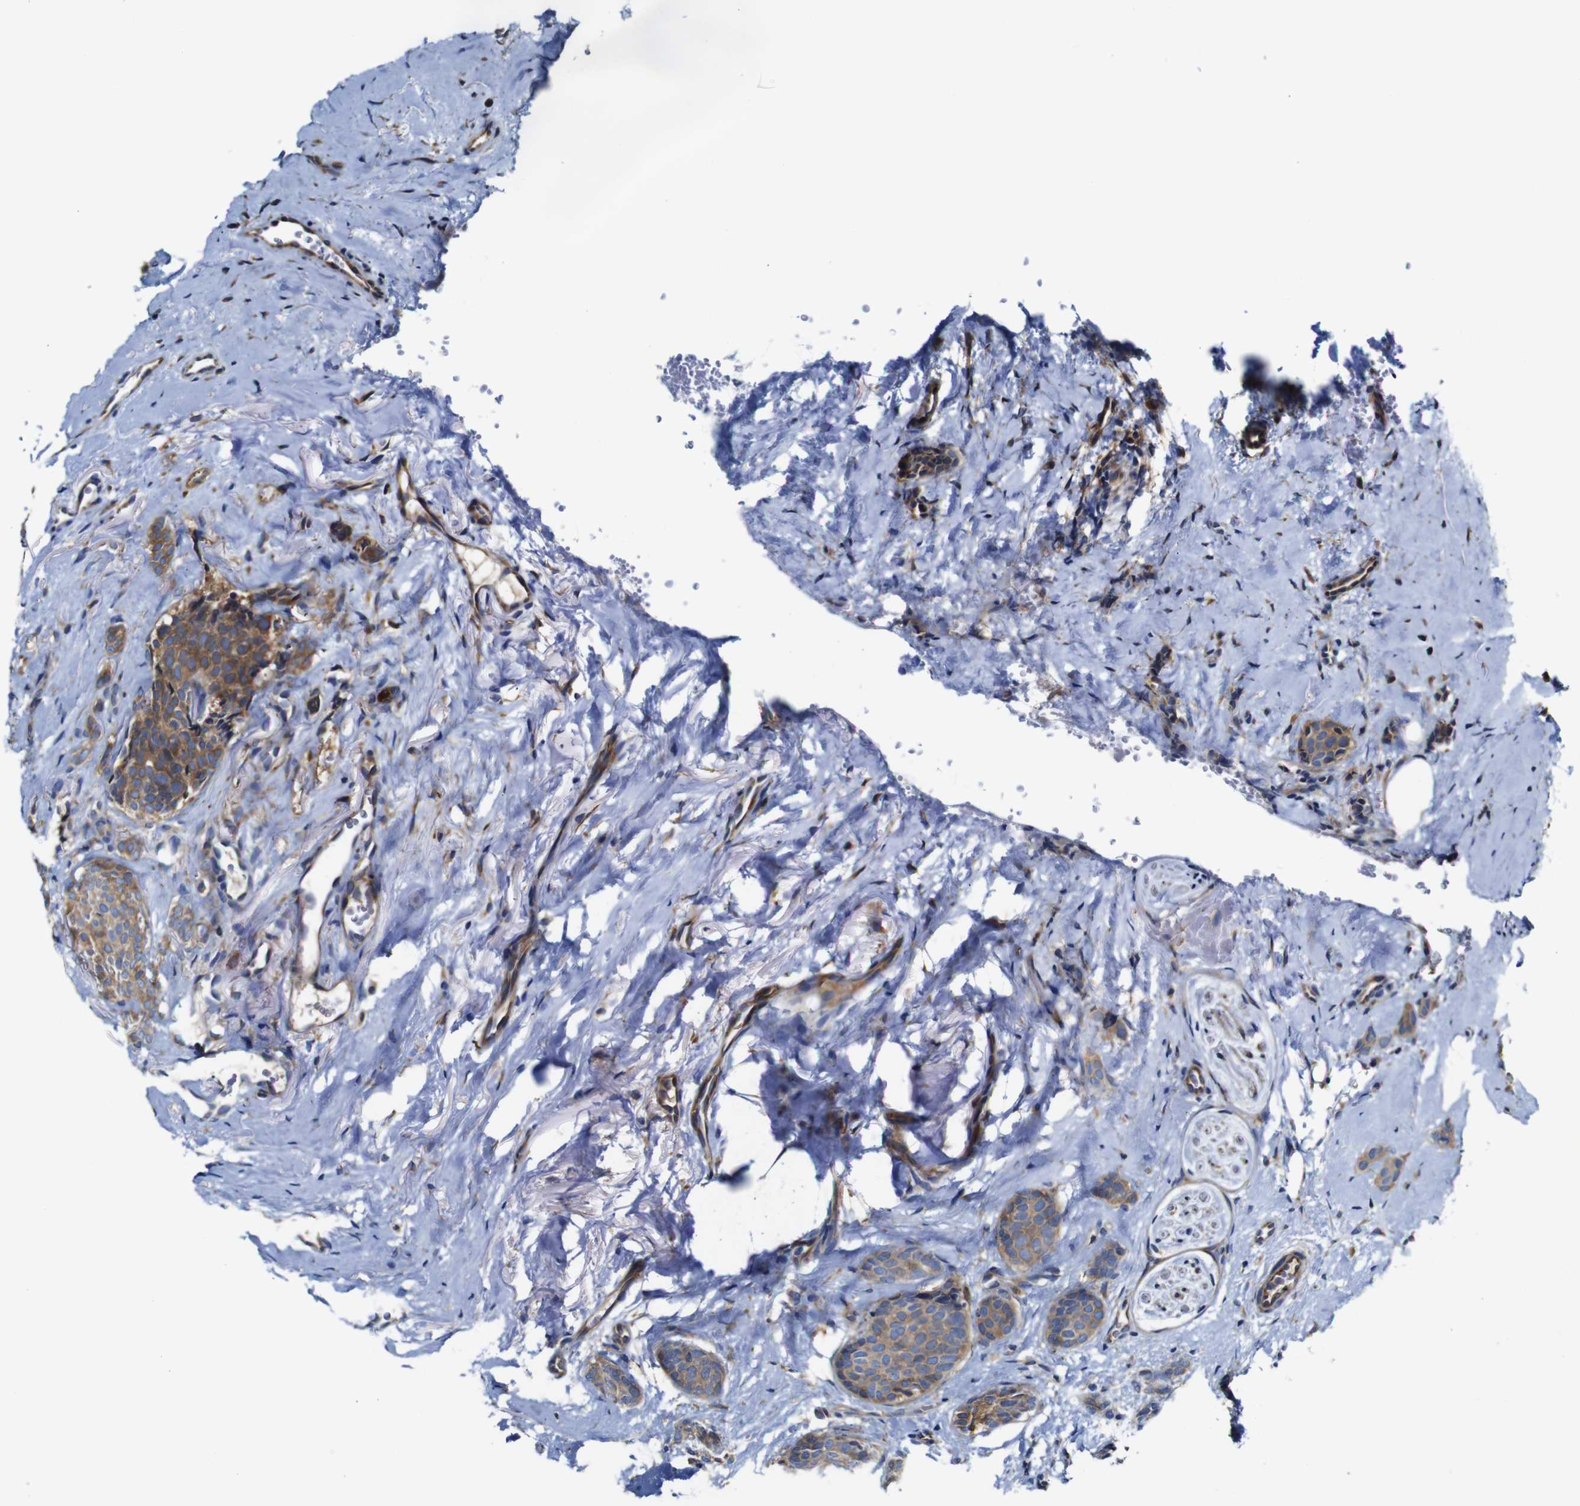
{"staining": {"intensity": "moderate", "quantity": ">75%", "location": "cytoplasmic/membranous"}, "tissue": "breast cancer", "cell_type": "Tumor cells", "image_type": "cancer", "snomed": [{"axis": "morphology", "description": "Lobular carcinoma"}, {"axis": "topography", "description": "Skin"}, {"axis": "topography", "description": "Breast"}], "caption": "The photomicrograph displays a brown stain indicating the presence of a protein in the cytoplasmic/membranous of tumor cells in breast lobular carcinoma.", "gene": "CLCC1", "patient": {"sex": "female", "age": 46}}